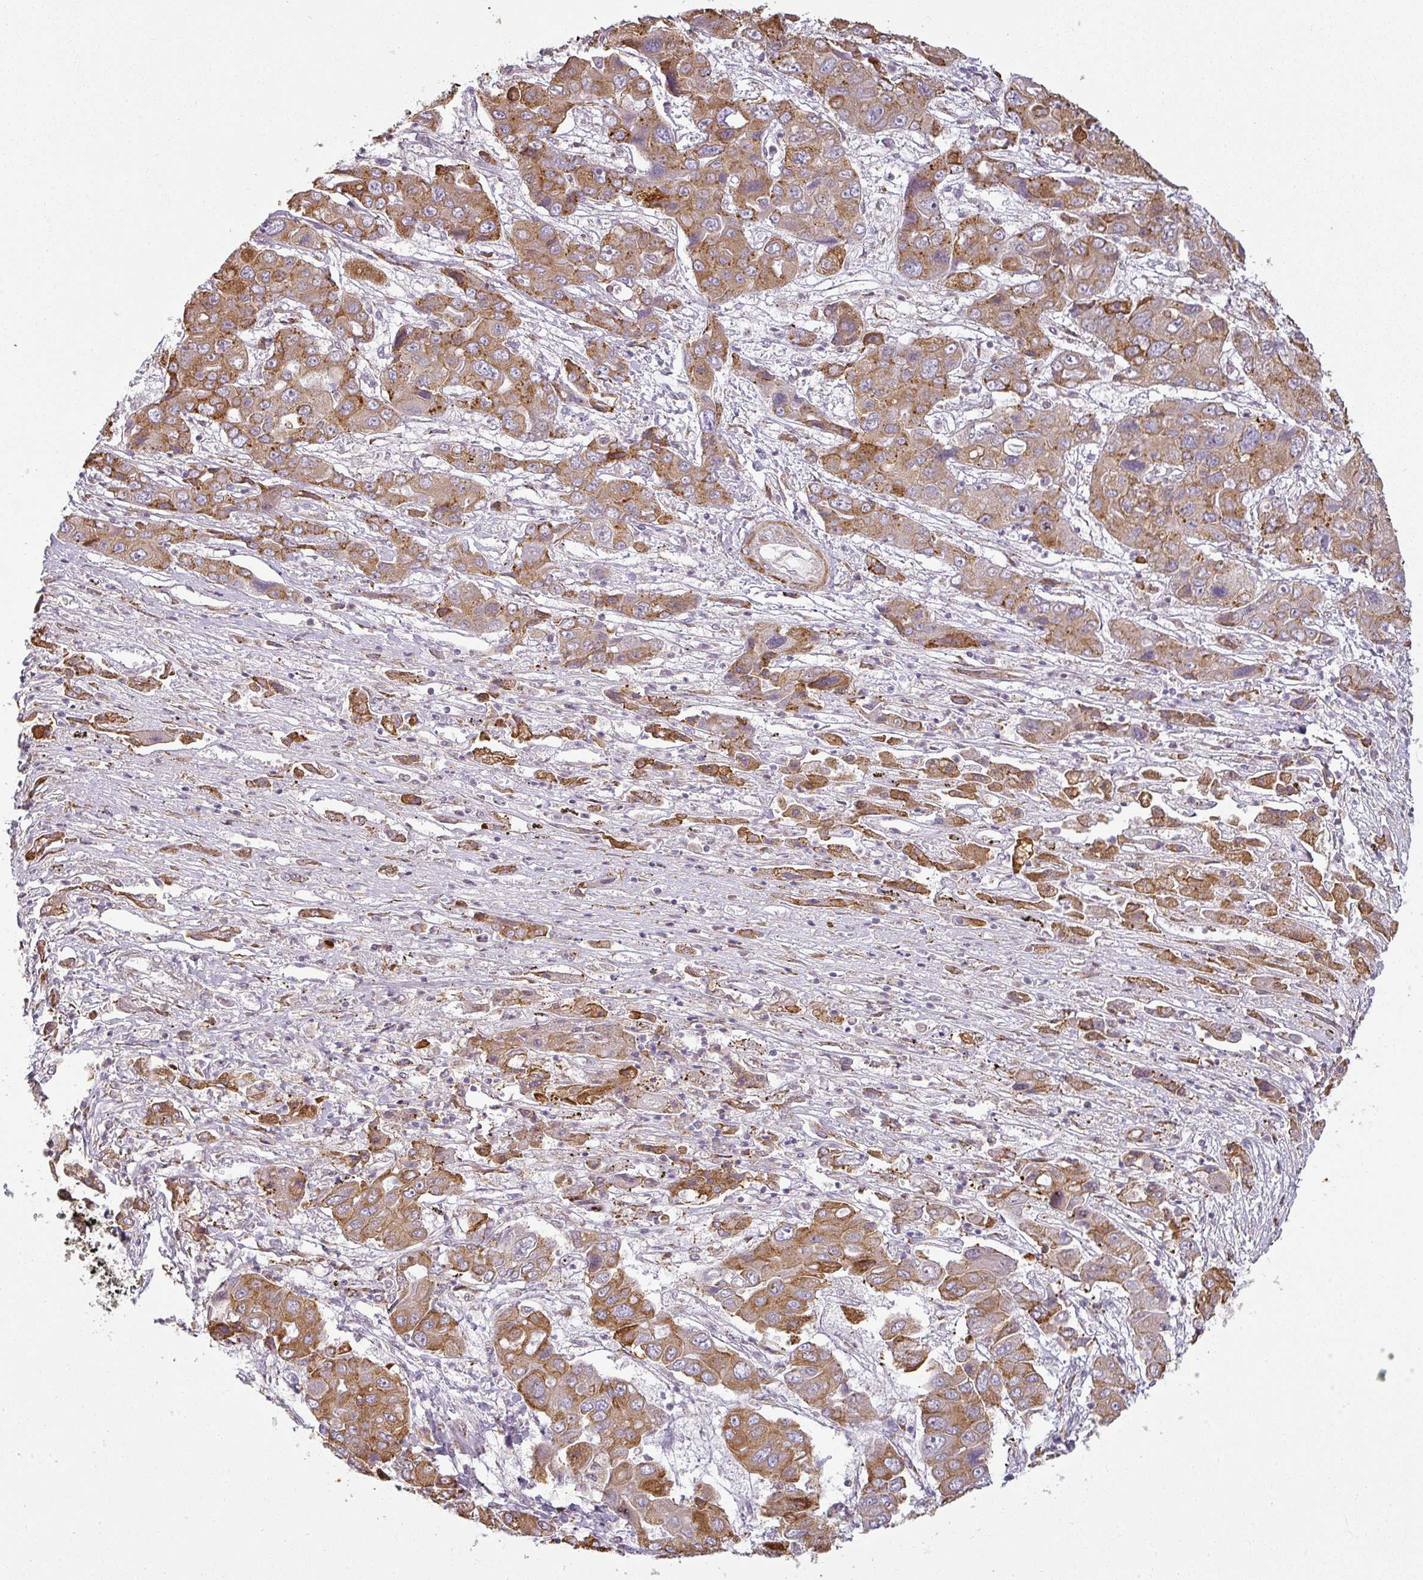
{"staining": {"intensity": "moderate", "quantity": ">75%", "location": "cytoplasmic/membranous"}, "tissue": "liver cancer", "cell_type": "Tumor cells", "image_type": "cancer", "snomed": [{"axis": "morphology", "description": "Cholangiocarcinoma"}, {"axis": "topography", "description": "Liver"}], "caption": "IHC (DAB) staining of liver cancer exhibits moderate cytoplasmic/membranous protein expression in approximately >75% of tumor cells.", "gene": "CCDC144A", "patient": {"sex": "male", "age": 67}}